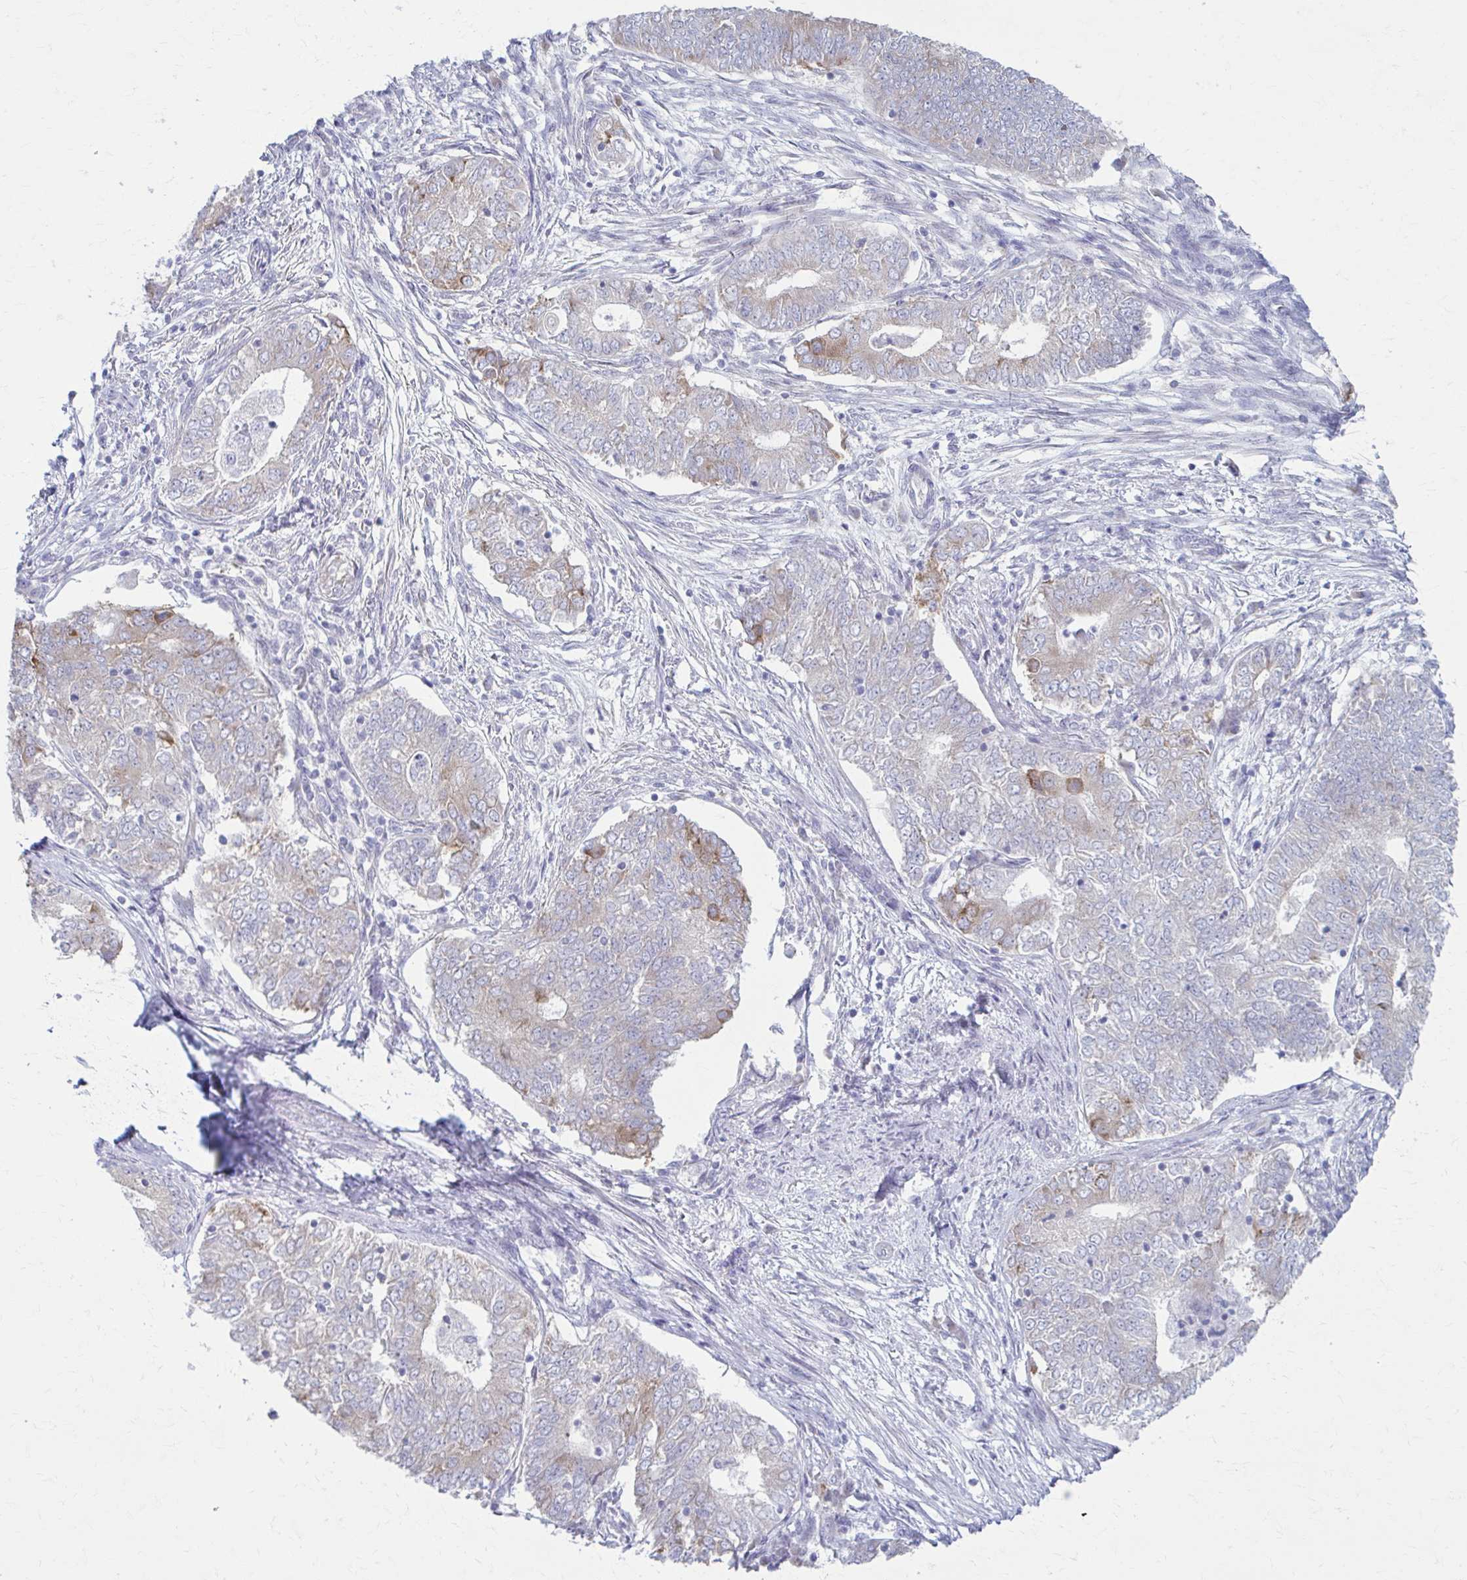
{"staining": {"intensity": "moderate", "quantity": "<25%", "location": "cytoplasmic/membranous"}, "tissue": "endometrial cancer", "cell_type": "Tumor cells", "image_type": "cancer", "snomed": [{"axis": "morphology", "description": "Adenocarcinoma, NOS"}, {"axis": "topography", "description": "Endometrium"}], "caption": "Endometrial cancer (adenocarcinoma) stained with a brown dye demonstrates moderate cytoplasmic/membranous positive expression in approximately <25% of tumor cells.", "gene": "PRKRA", "patient": {"sex": "female", "age": 62}}